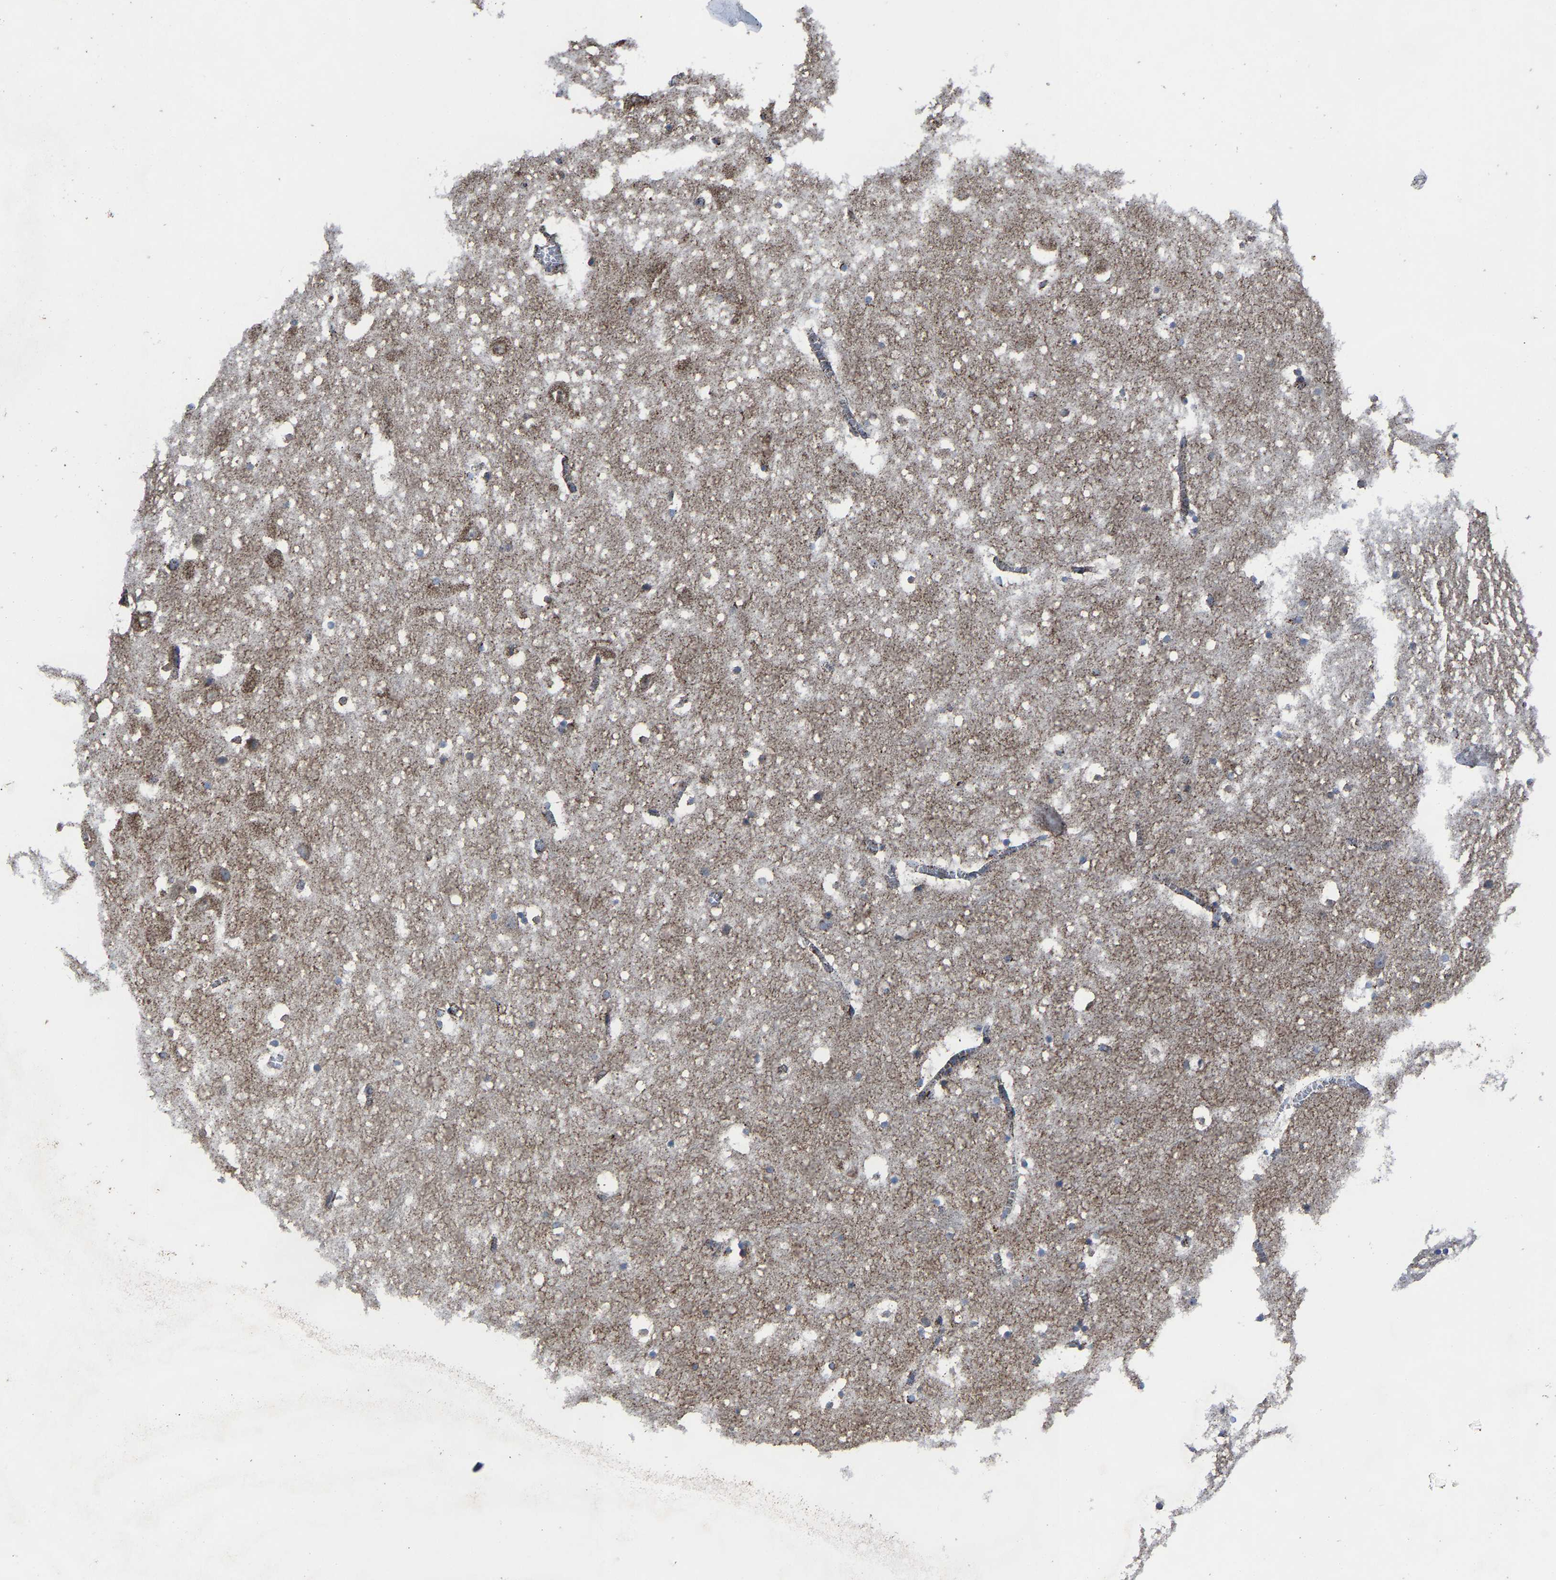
{"staining": {"intensity": "moderate", "quantity": "25%-75%", "location": "cytoplasmic/membranous"}, "tissue": "hippocampus", "cell_type": "Glial cells", "image_type": "normal", "snomed": [{"axis": "morphology", "description": "Normal tissue, NOS"}, {"axis": "topography", "description": "Hippocampus"}], "caption": "Immunohistochemistry image of unremarkable hippocampus: human hippocampus stained using immunohistochemistry (IHC) shows medium levels of moderate protein expression localized specifically in the cytoplasmic/membranous of glial cells, appearing as a cytoplasmic/membranous brown color.", "gene": "NDUFV3", "patient": {"sex": "male", "age": 45}}